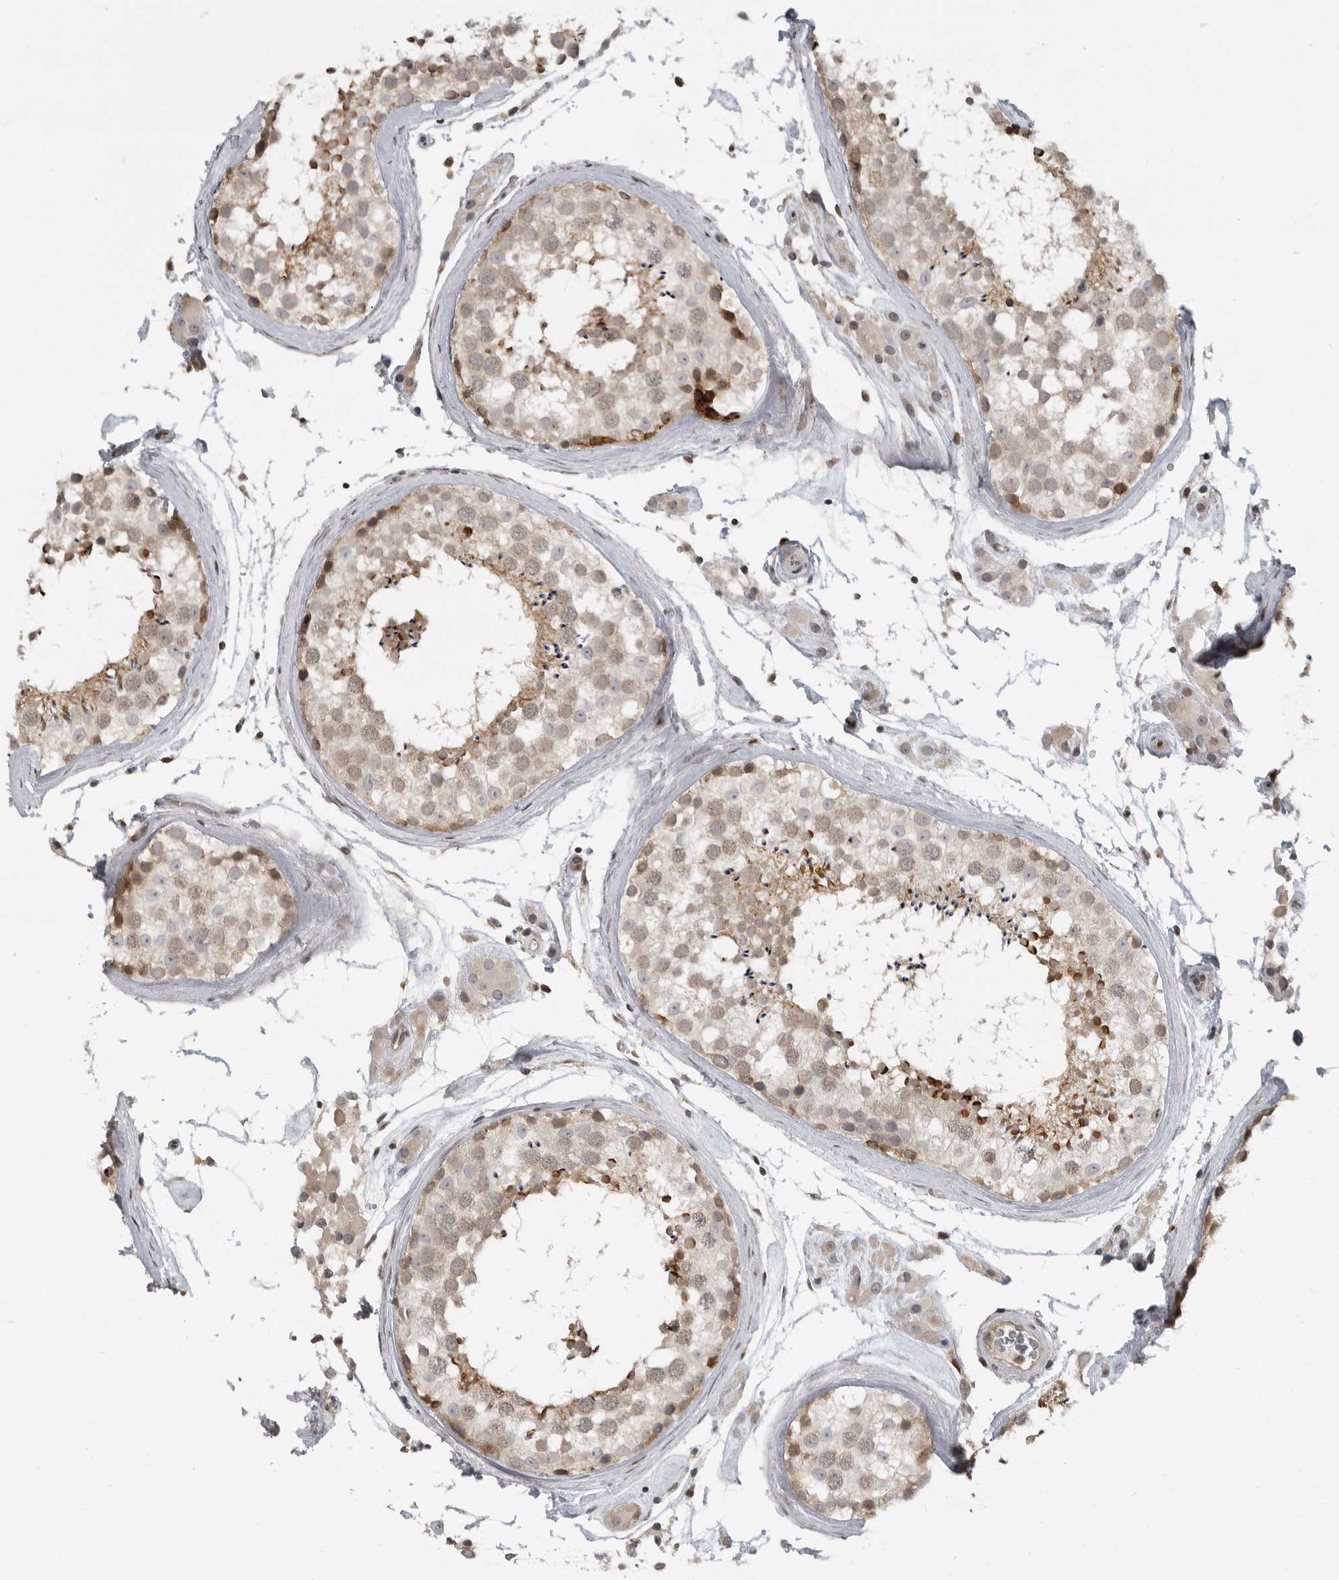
{"staining": {"intensity": "strong", "quantity": "<25%", "location": "cytoplasmic/membranous"}, "tissue": "testis", "cell_type": "Cells in seminiferous ducts", "image_type": "normal", "snomed": [{"axis": "morphology", "description": "Normal tissue, NOS"}, {"axis": "topography", "description": "Testis"}], "caption": "The immunohistochemical stain shows strong cytoplasmic/membranous staining in cells in seminiferous ducts of normal testis. (brown staining indicates protein expression, while blue staining denotes nuclei).", "gene": "CEP295NL", "patient": {"sex": "male", "age": 46}}